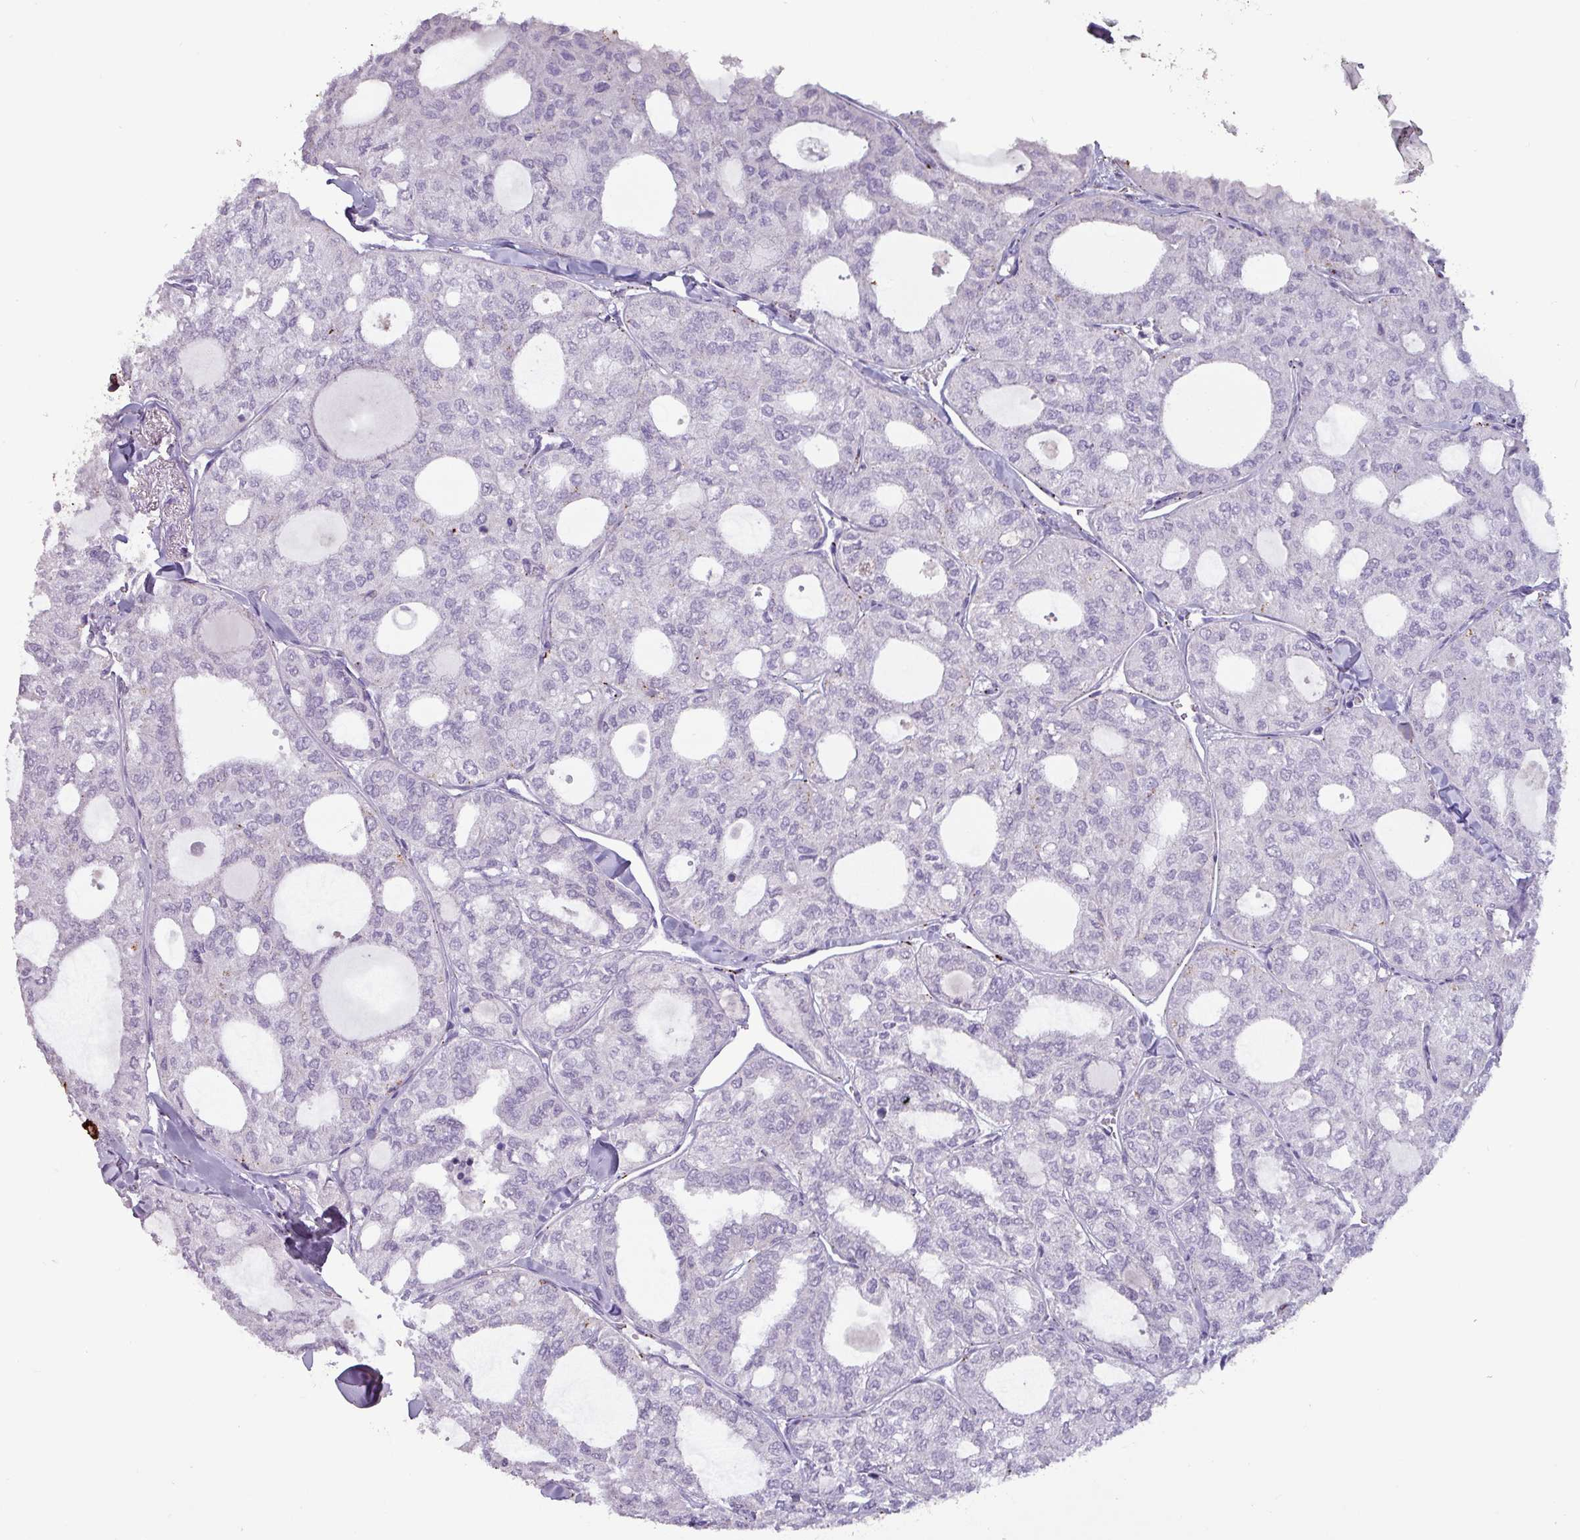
{"staining": {"intensity": "negative", "quantity": "none", "location": "none"}, "tissue": "thyroid cancer", "cell_type": "Tumor cells", "image_type": "cancer", "snomed": [{"axis": "morphology", "description": "Follicular adenoma carcinoma, NOS"}, {"axis": "topography", "description": "Thyroid gland"}], "caption": "Immunohistochemistry micrograph of human thyroid cancer (follicular adenoma carcinoma) stained for a protein (brown), which reveals no staining in tumor cells.", "gene": "PLIN2", "patient": {"sex": "male", "age": 75}}